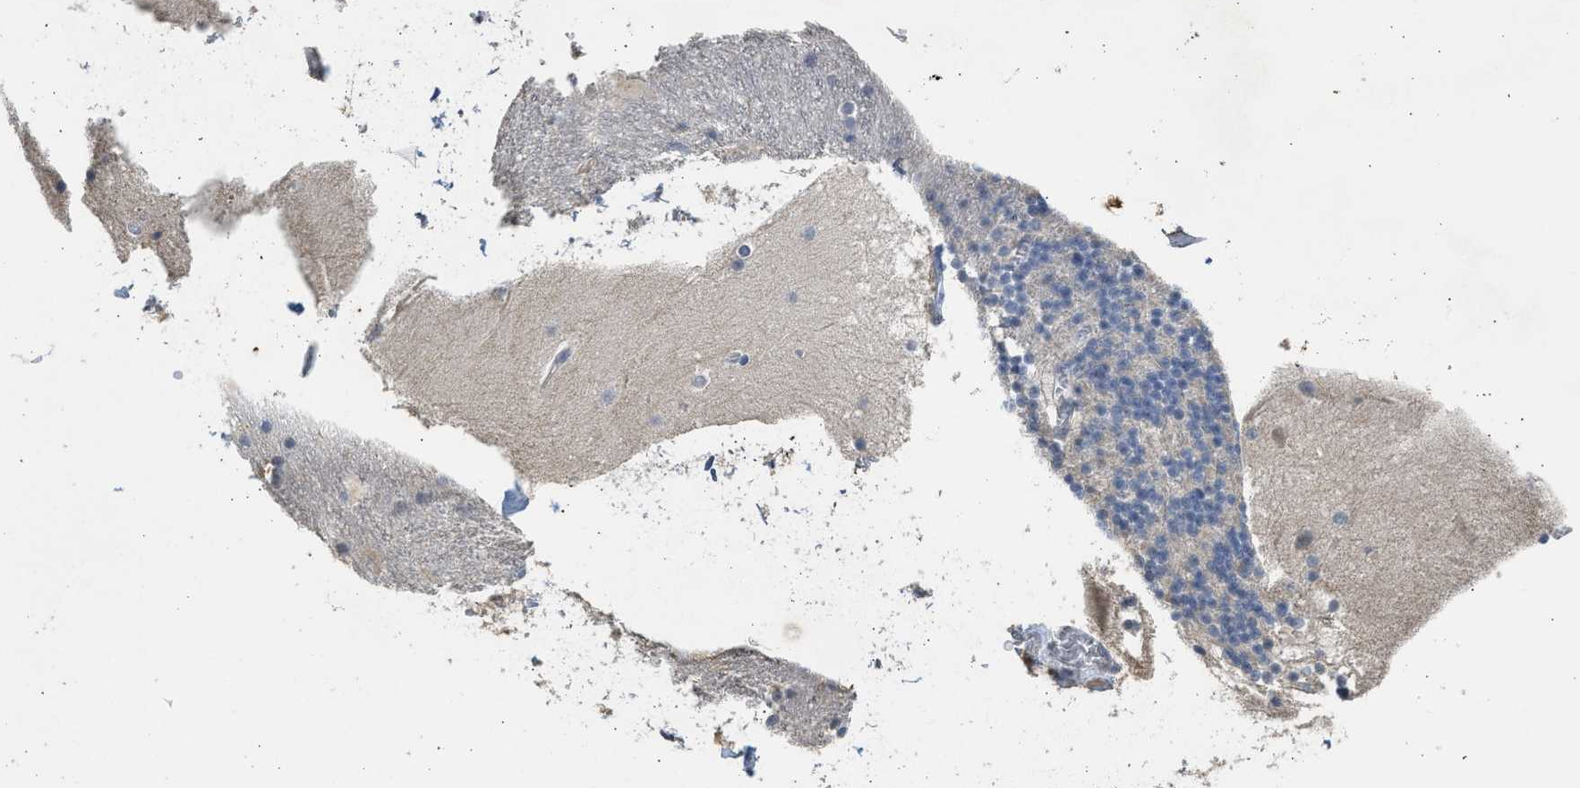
{"staining": {"intensity": "negative", "quantity": "none", "location": "none"}, "tissue": "cerebellum", "cell_type": "Cells in granular layer", "image_type": "normal", "snomed": [{"axis": "morphology", "description": "Normal tissue, NOS"}, {"axis": "topography", "description": "Cerebellum"}], "caption": "Cerebellum was stained to show a protein in brown. There is no significant staining in cells in granular layer.", "gene": "SULT2A1", "patient": {"sex": "male", "age": 45}}